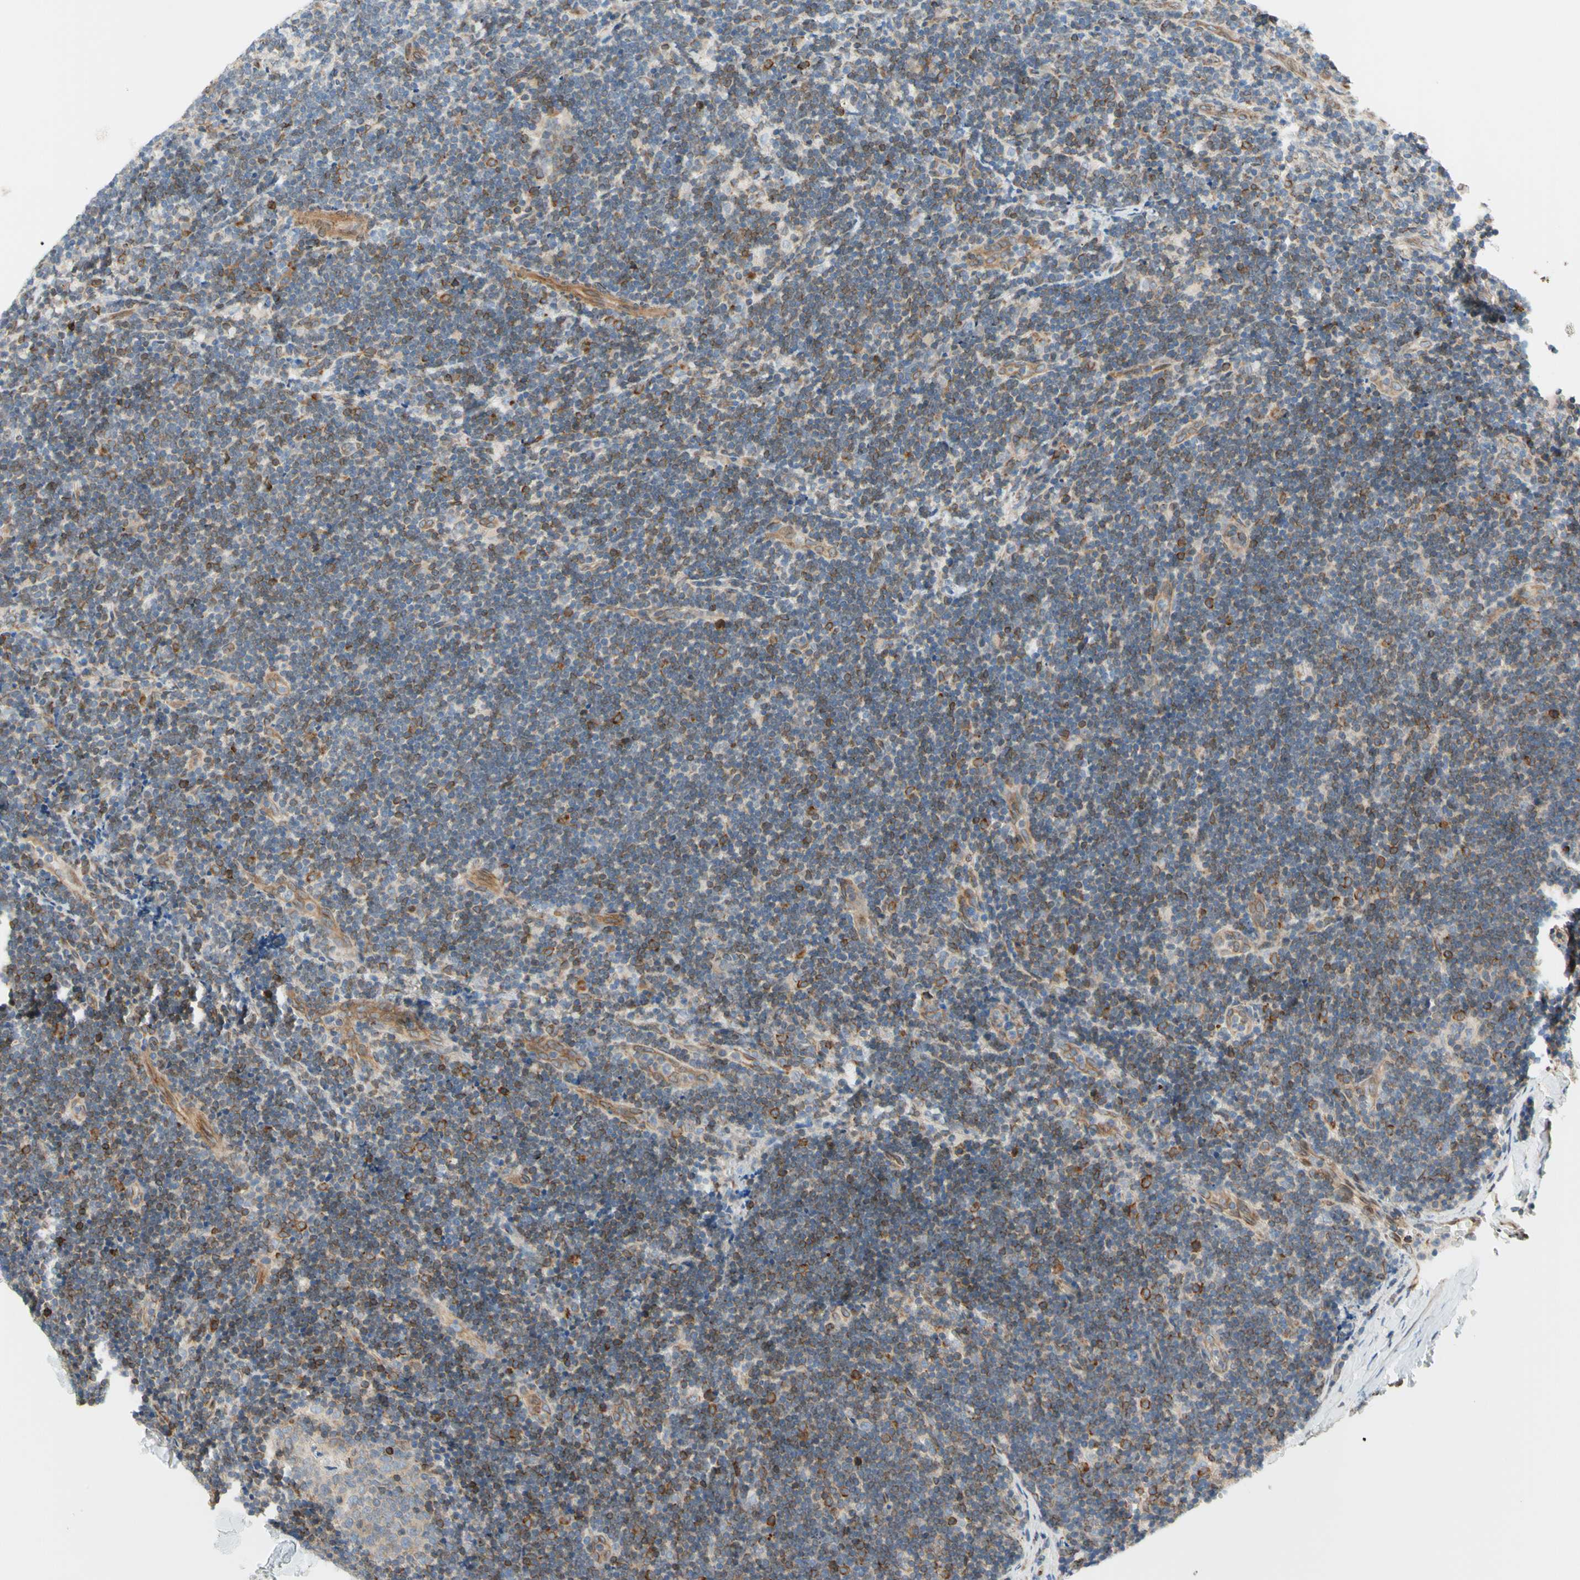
{"staining": {"intensity": "moderate", "quantity": "25%-75%", "location": "cytoplasmic/membranous"}, "tissue": "lymph node", "cell_type": "Germinal center cells", "image_type": "normal", "snomed": [{"axis": "morphology", "description": "Normal tissue, NOS"}, {"axis": "topography", "description": "Lymph node"}], "caption": "DAB immunohistochemical staining of benign lymph node reveals moderate cytoplasmic/membranous protein staining in about 25%-75% of germinal center cells. (IHC, brightfield microscopy, high magnification).", "gene": "TRAF2", "patient": {"sex": "female", "age": 14}}